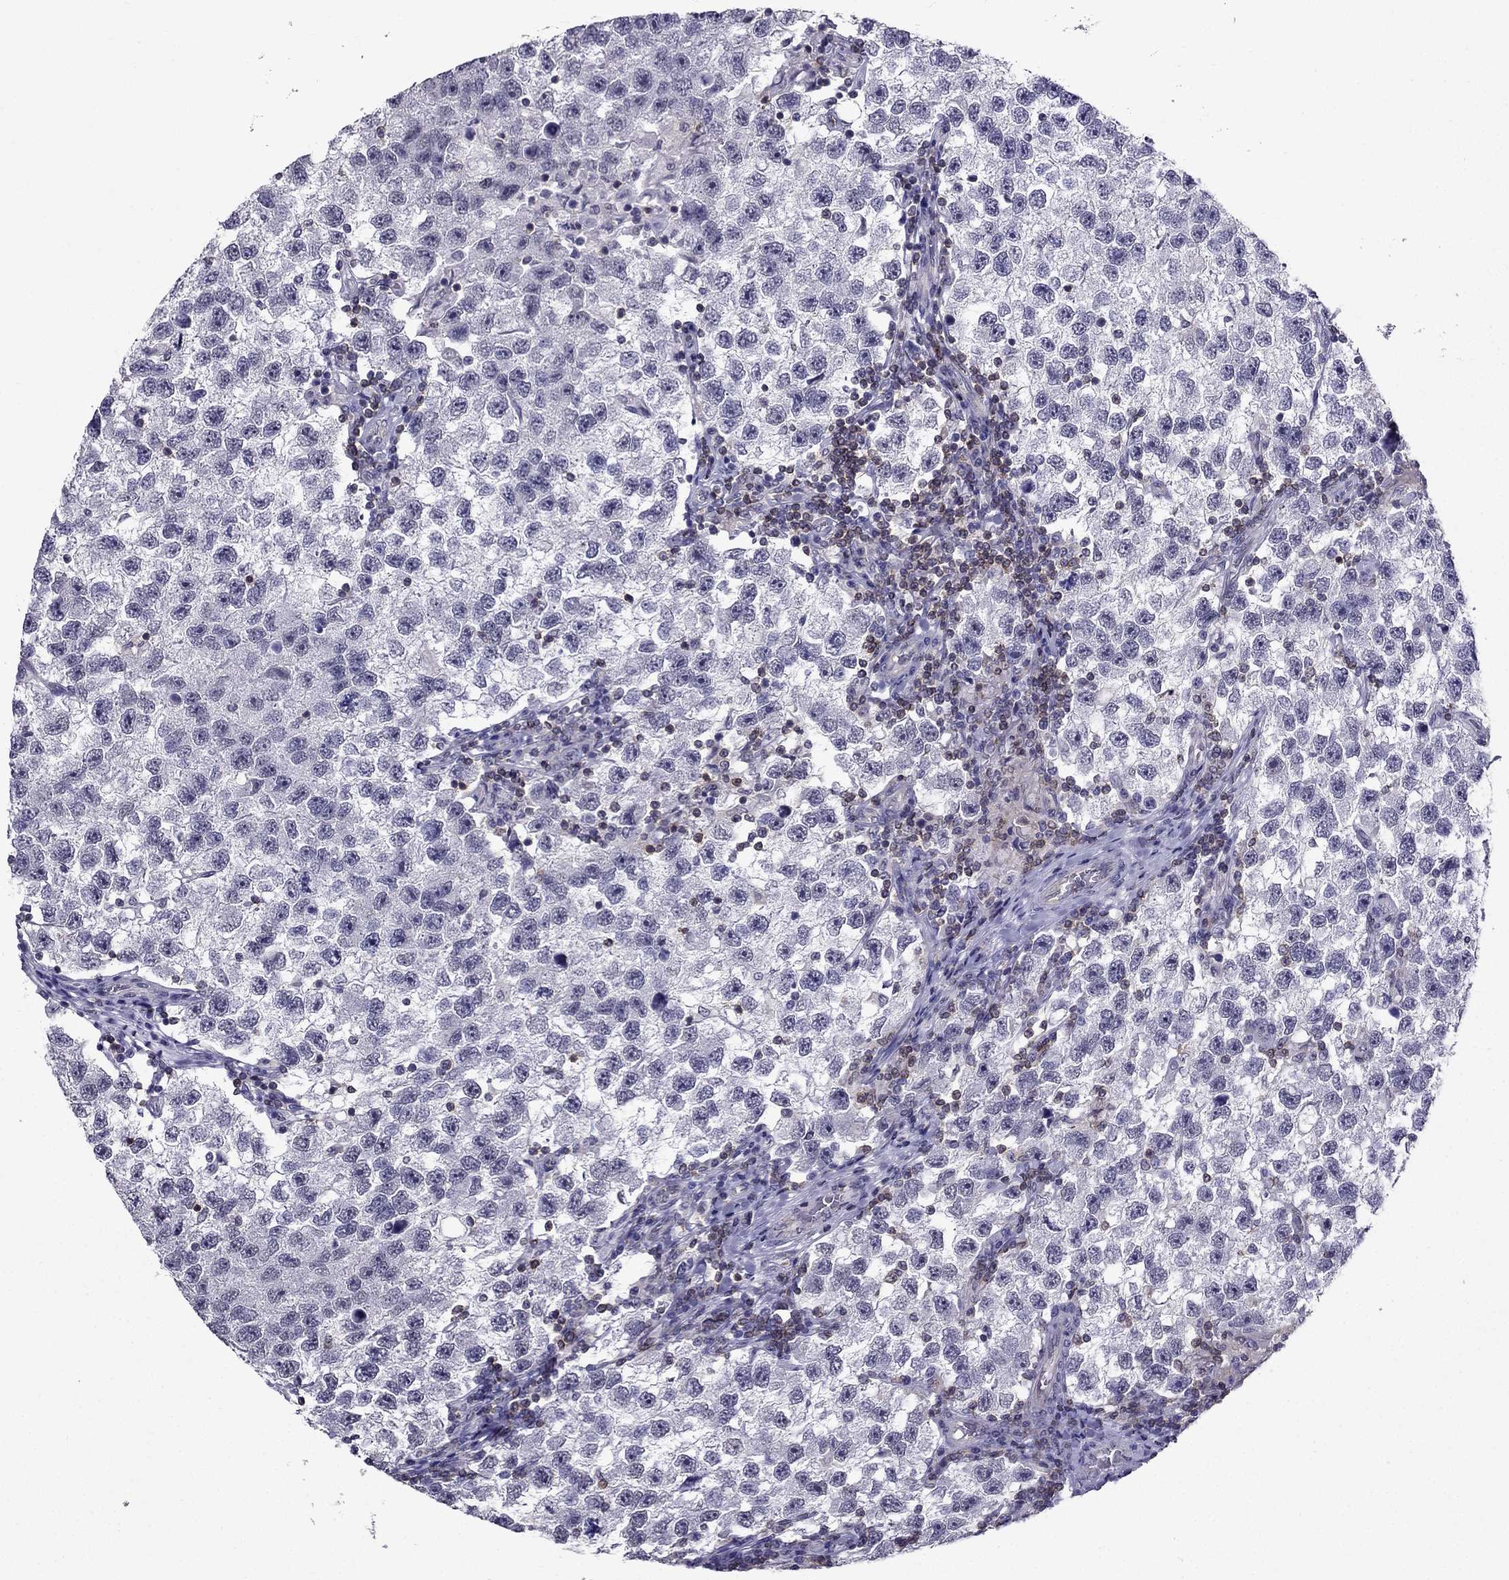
{"staining": {"intensity": "negative", "quantity": "none", "location": "none"}, "tissue": "testis cancer", "cell_type": "Tumor cells", "image_type": "cancer", "snomed": [{"axis": "morphology", "description": "Seminoma, NOS"}, {"axis": "topography", "description": "Testis"}], "caption": "Image shows no significant protein expression in tumor cells of testis cancer (seminoma).", "gene": "AAK1", "patient": {"sex": "male", "age": 26}}